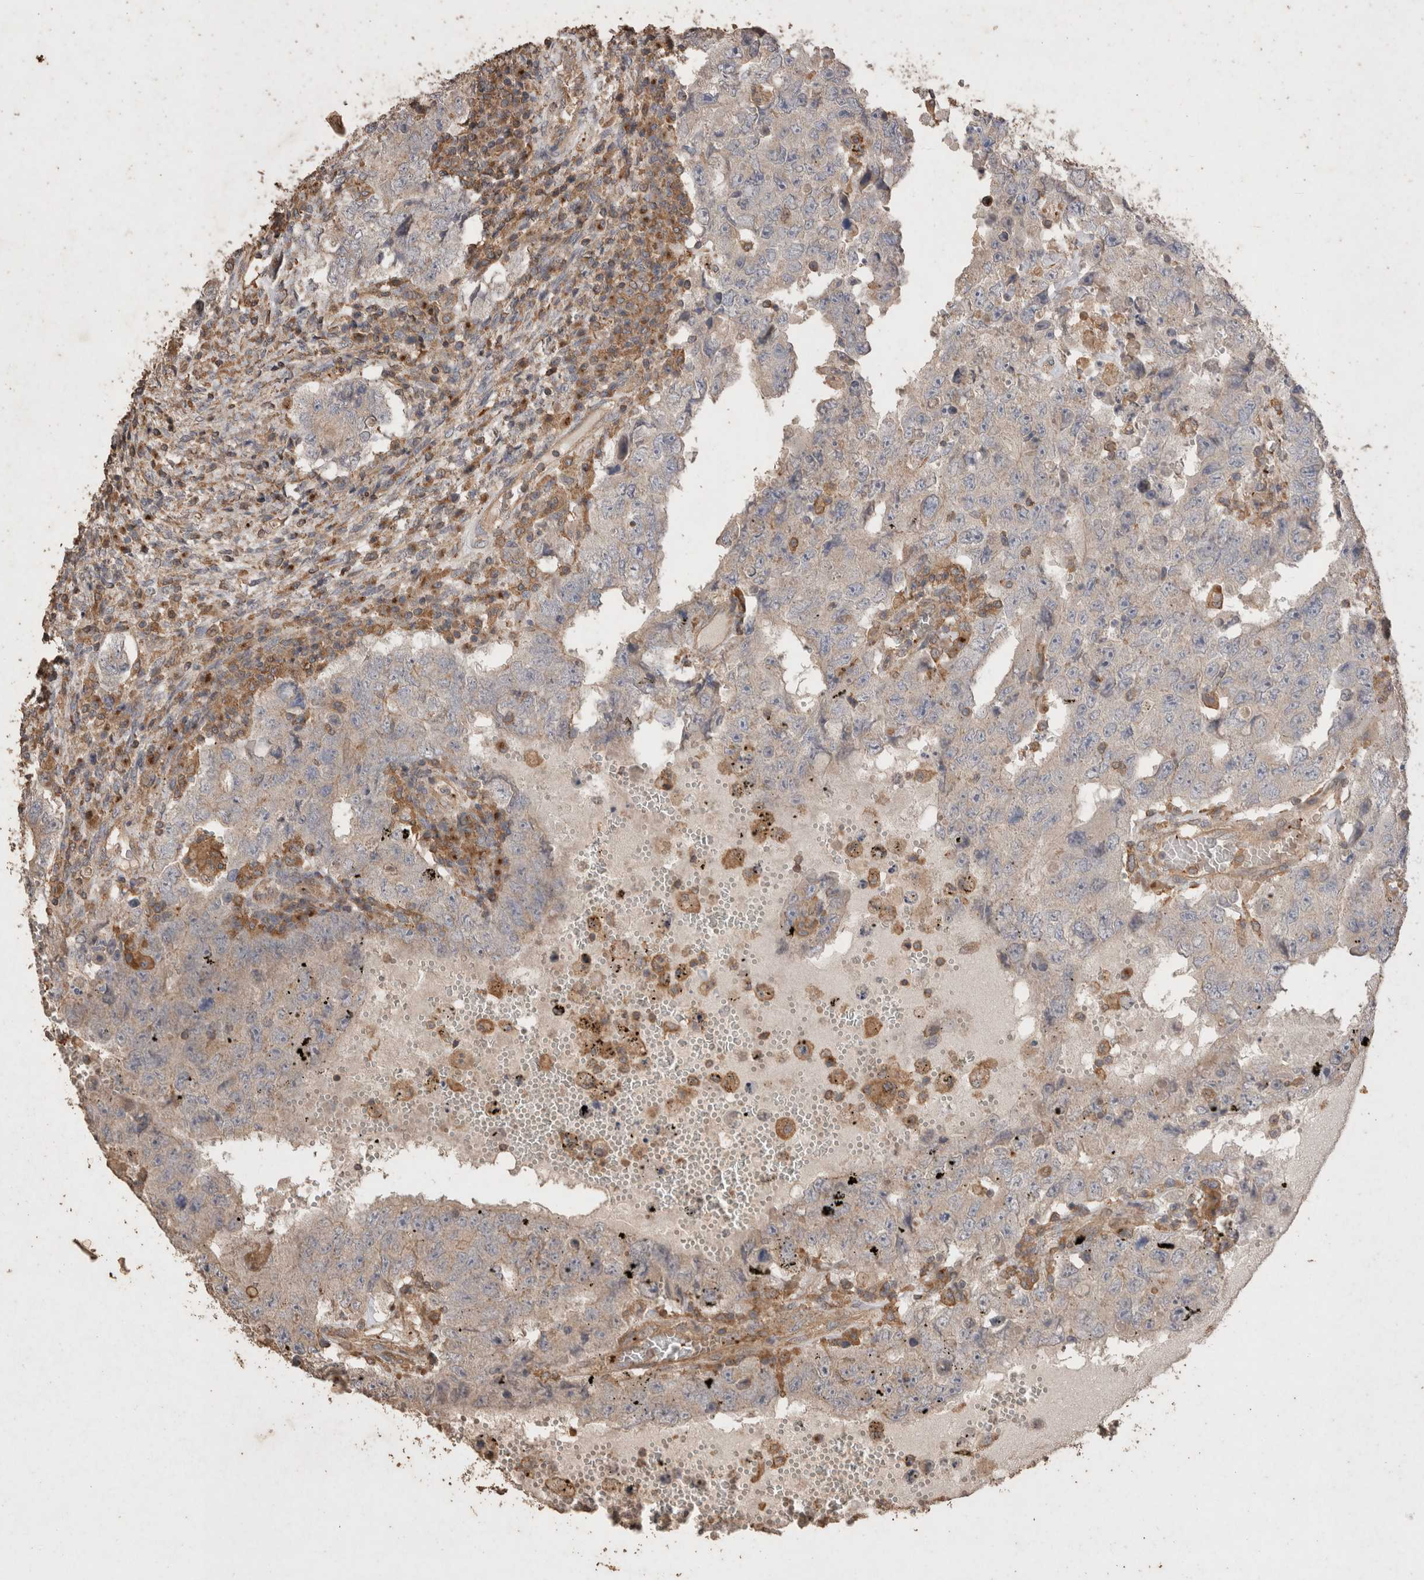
{"staining": {"intensity": "negative", "quantity": "none", "location": "none"}, "tissue": "testis cancer", "cell_type": "Tumor cells", "image_type": "cancer", "snomed": [{"axis": "morphology", "description": "Carcinoma, Embryonal, NOS"}, {"axis": "topography", "description": "Testis"}], "caption": "Tumor cells are negative for brown protein staining in testis embryonal carcinoma. (DAB IHC, high magnification).", "gene": "SNX31", "patient": {"sex": "male", "age": 26}}